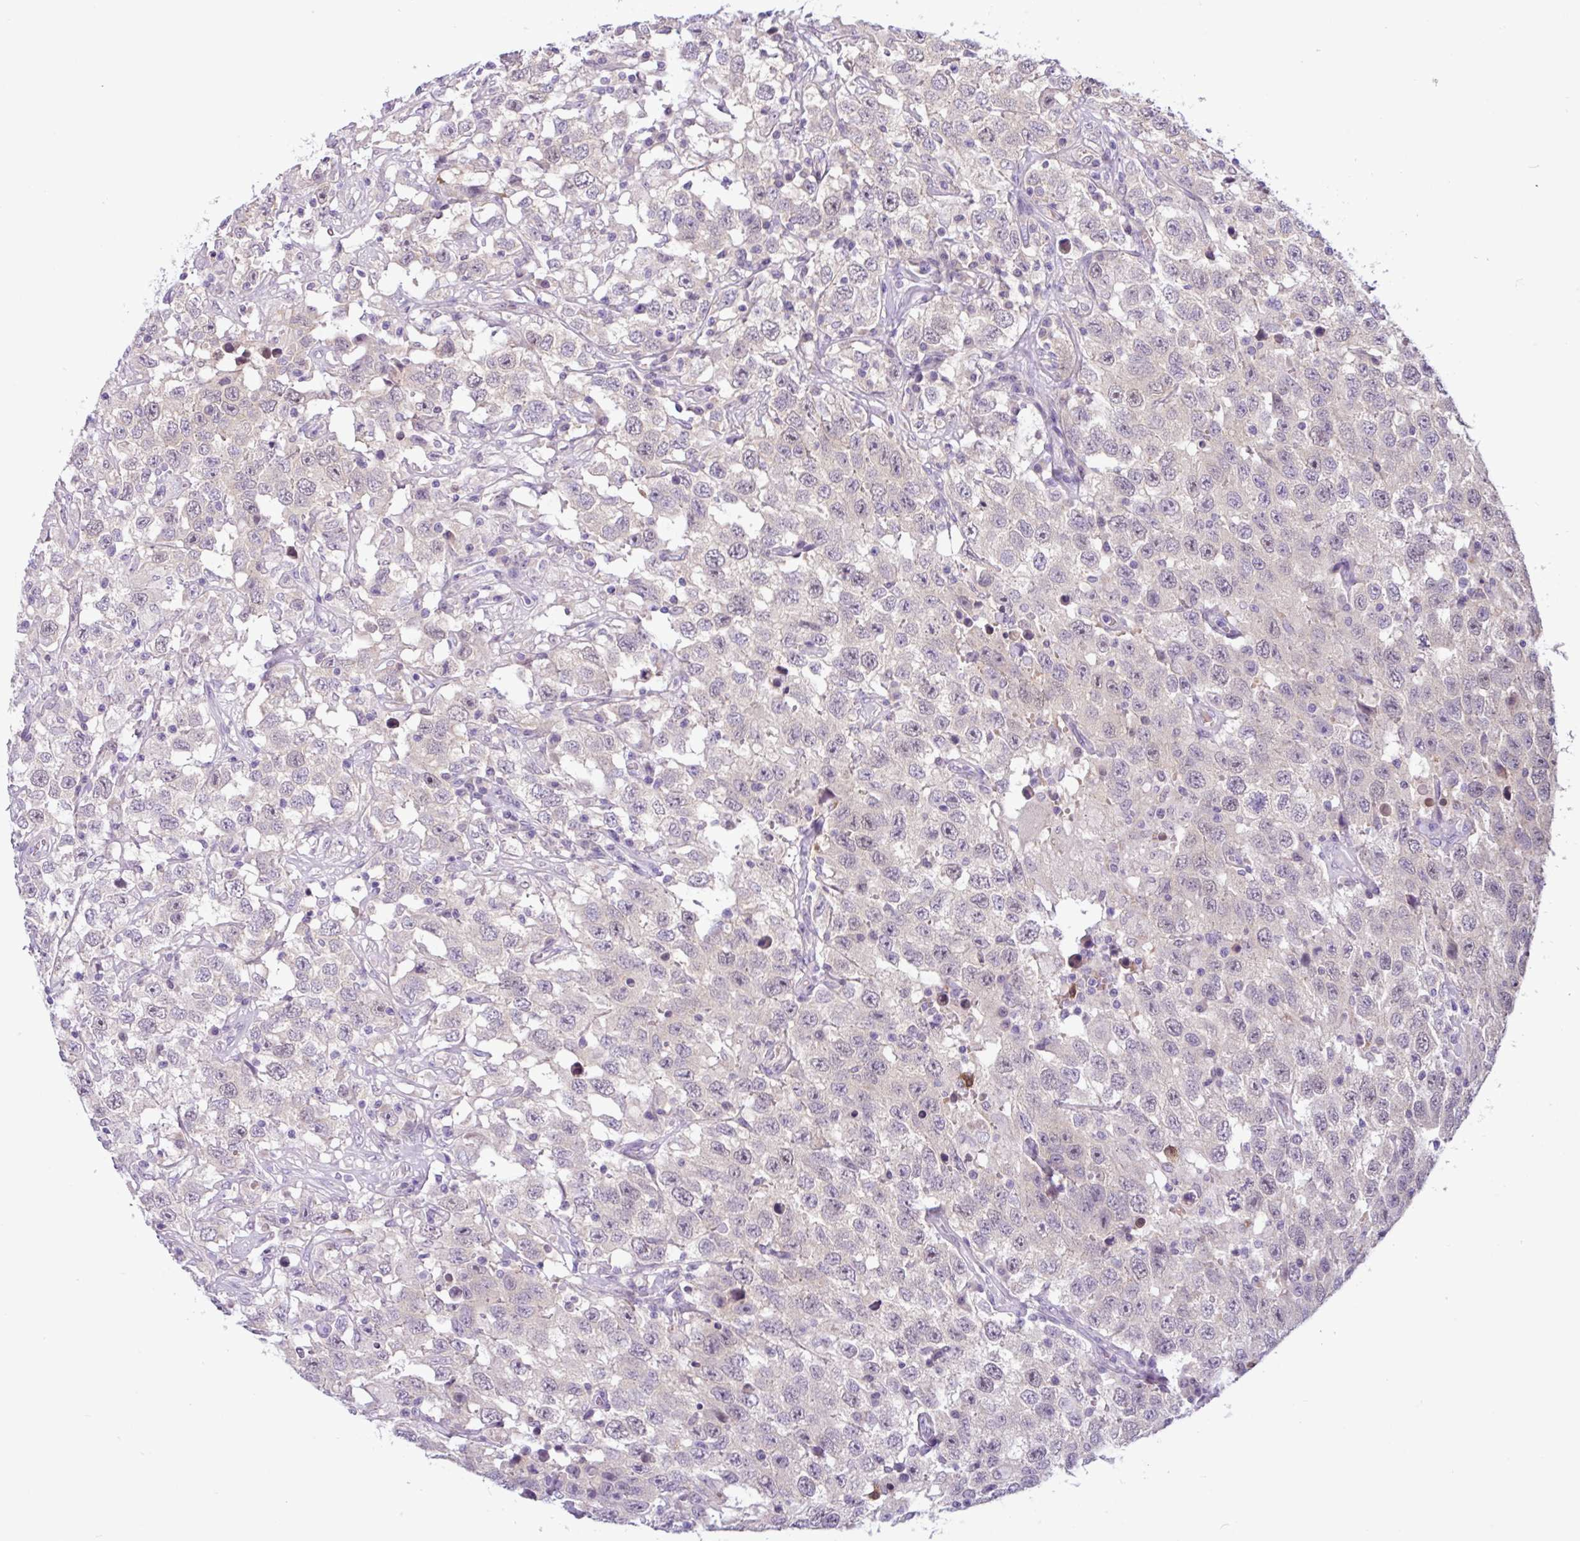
{"staining": {"intensity": "negative", "quantity": "none", "location": "none"}, "tissue": "testis cancer", "cell_type": "Tumor cells", "image_type": "cancer", "snomed": [{"axis": "morphology", "description": "Seminoma, NOS"}, {"axis": "topography", "description": "Testis"}], "caption": "Image shows no protein staining in tumor cells of testis seminoma tissue. The staining was performed using DAB (3,3'-diaminobenzidine) to visualize the protein expression in brown, while the nuclei were stained in blue with hematoxylin (Magnification: 20x).", "gene": "TONSL", "patient": {"sex": "male", "age": 41}}